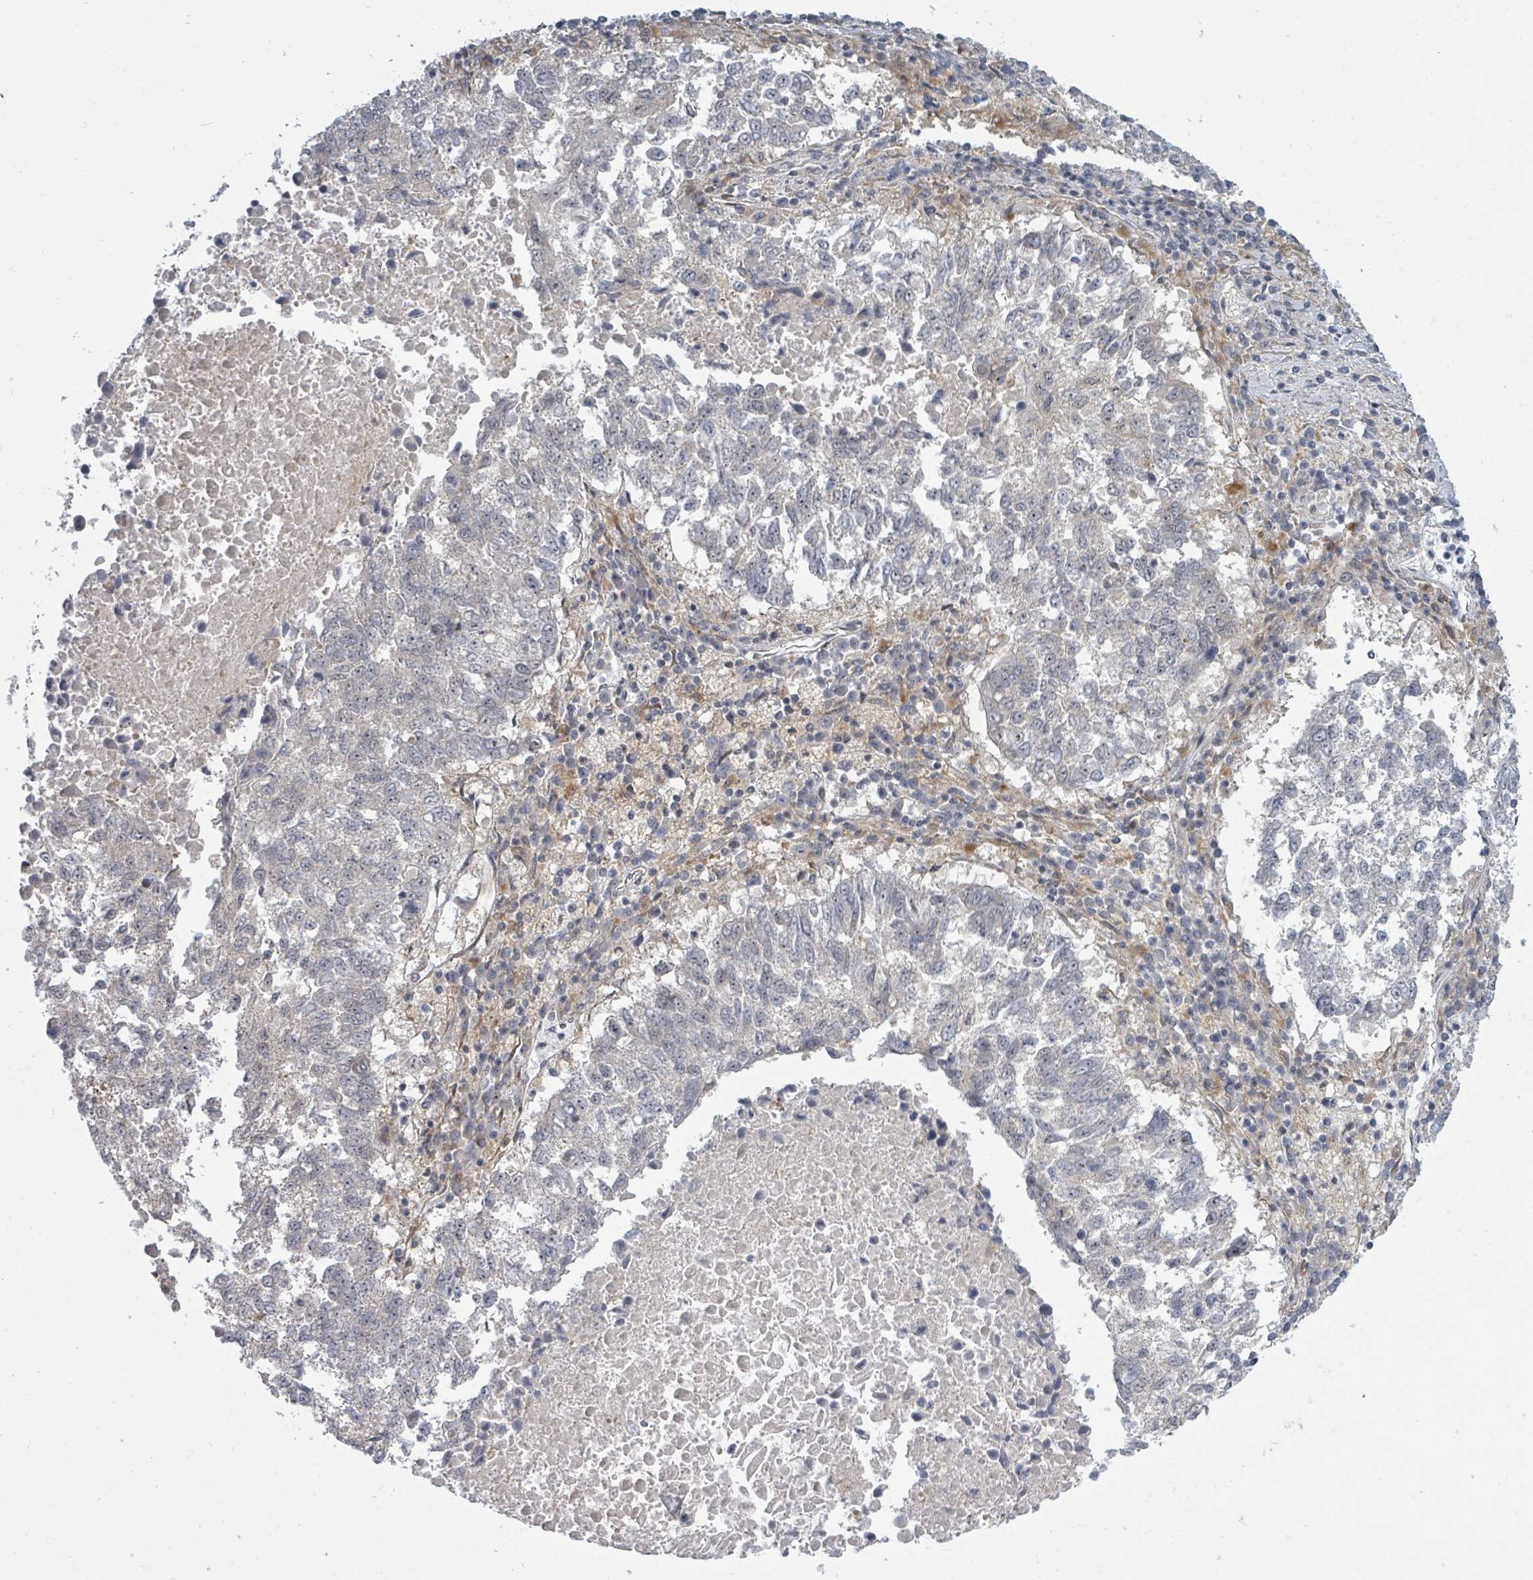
{"staining": {"intensity": "negative", "quantity": "none", "location": "none"}, "tissue": "lung cancer", "cell_type": "Tumor cells", "image_type": "cancer", "snomed": [{"axis": "morphology", "description": "Squamous cell carcinoma, NOS"}, {"axis": "topography", "description": "Lung"}], "caption": "Immunohistochemistry (IHC) of squamous cell carcinoma (lung) exhibits no positivity in tumor cells. The staining was performed using DAB (3,3'-diaminobenzidine) to visualize the protein expression in brown, while the nuclei were stained in blue with hematoxylin (Magnification: 20x).", "gene": "PSMG2", "patient": {"sex": "male", "age": 73}}